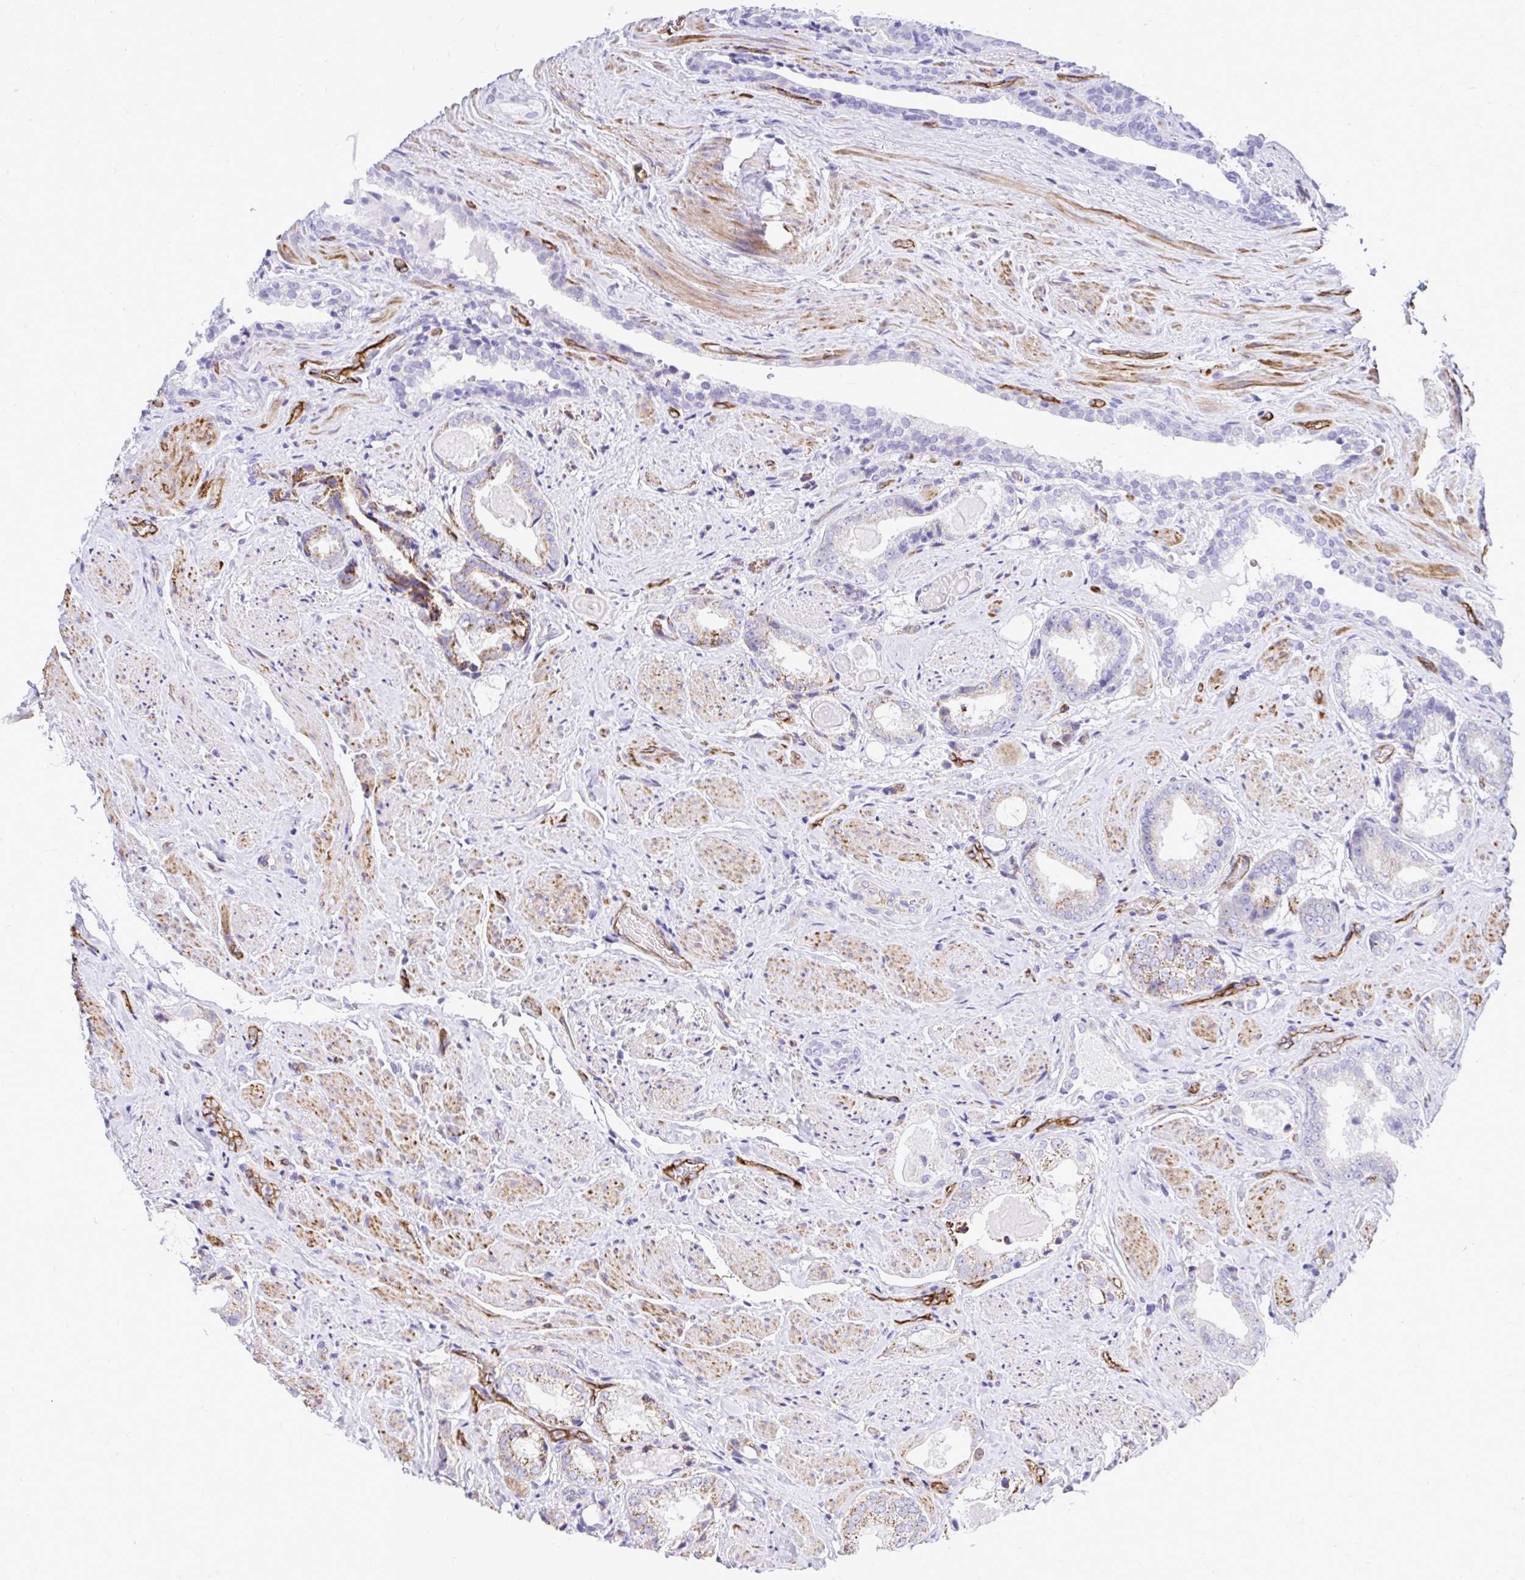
{"staining": {"intensity": "negative", "quantity": "none", "location": "none"}, "tissue": "prostate cancer", "cell_type": "Tumor cells", "image_type": "cancer", "snomed": [{"axis": "morphology", "description": "Adenocarcinoma, High grade"}, {"axis": "topography", "description": "Prostate"}], "caption": "High power microscopy micrograph of an IHC micrograph of adenocarcinoma (high-grade) (prostate), revealing no significant positivity in tumor cells.", "gene": "ABCG2", "patient": {"sex": "male", "age": 65}}